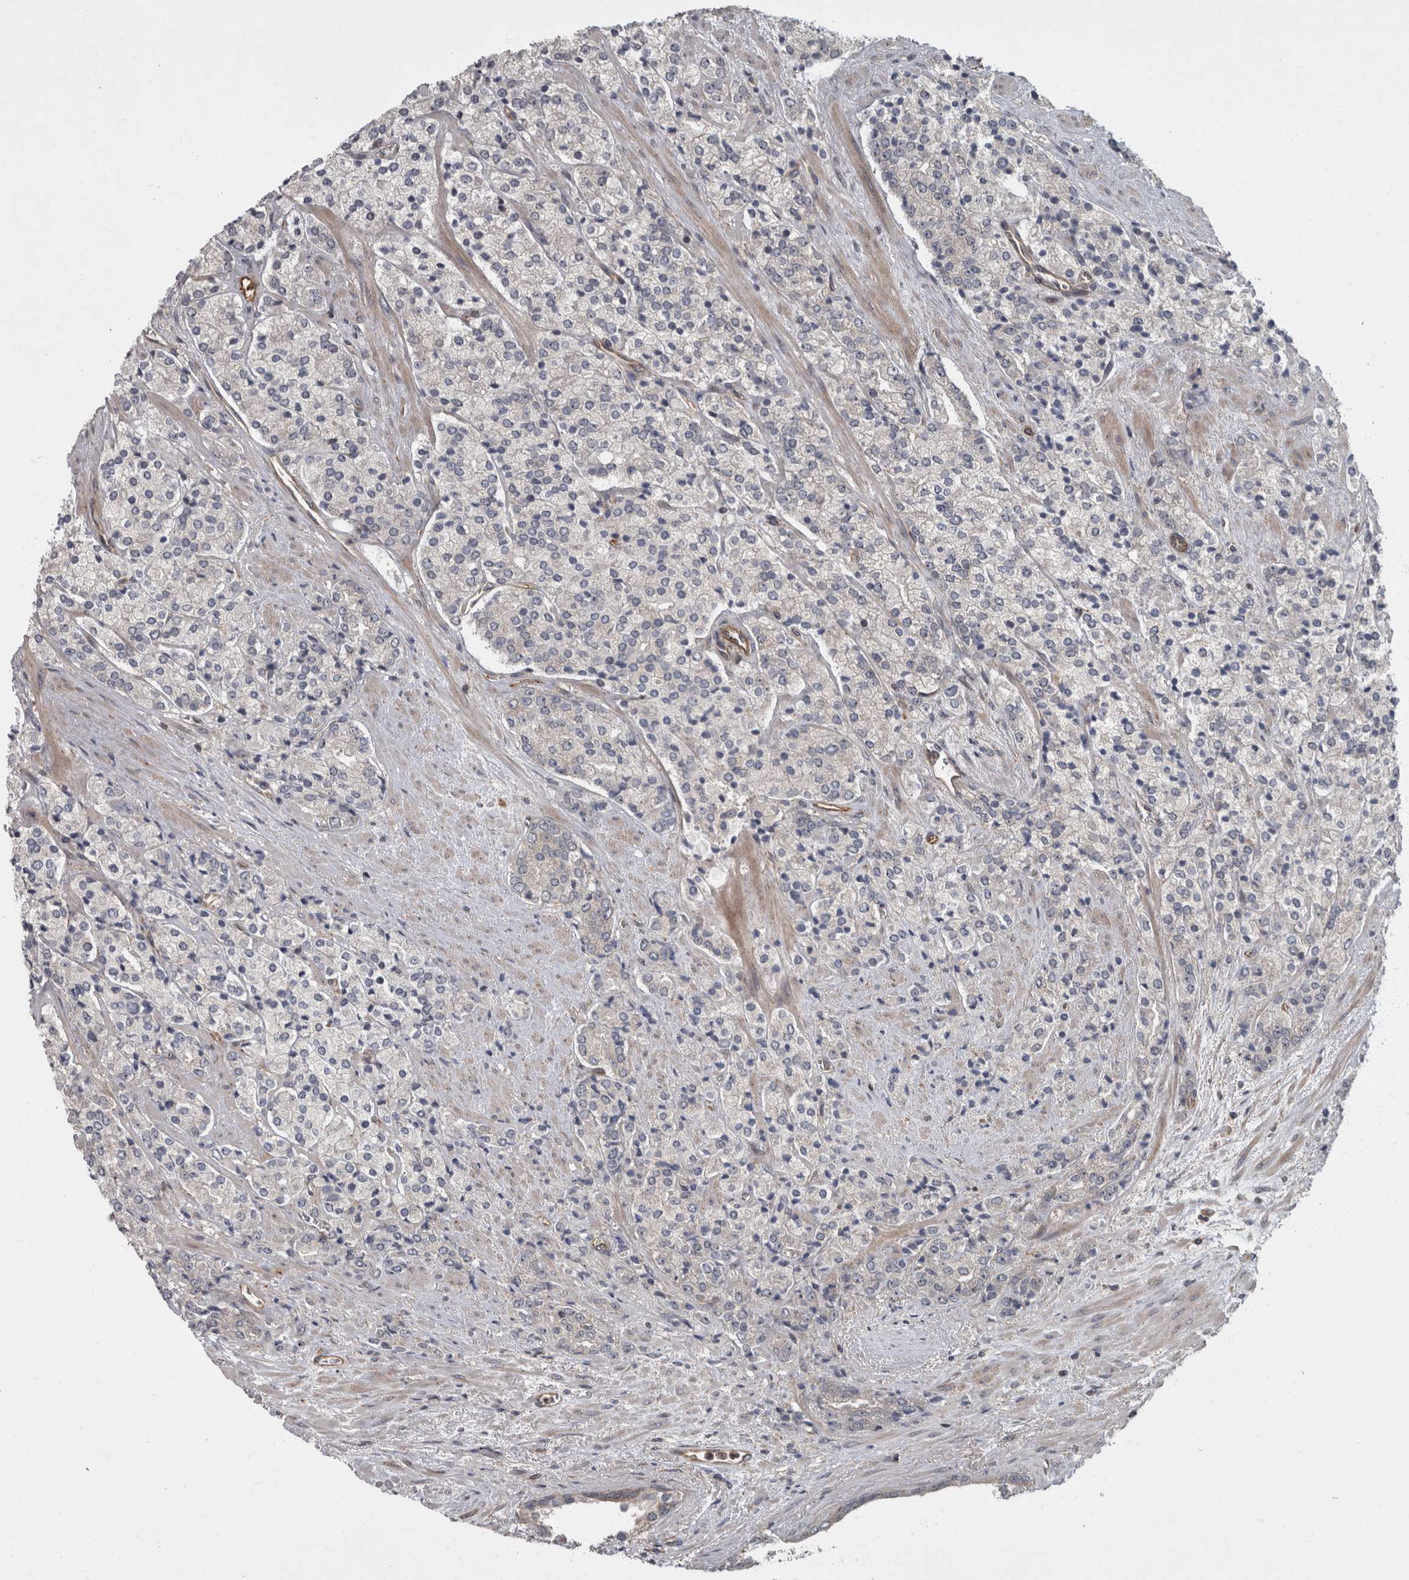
{"staining": {"intensity": "negative", "quantity": "none", "location": "none"}, "tissue": "prostate cancer", "cell_type": "Tumor cells", "image_type": "cancer", "snomed": [{"axis": "morphology", "description": "Adenocarcinoma, High grade"}, {"axis": "topography", "description": "Prostate"}], "caption": "Tumor cells are negative for brown protein staining in prostate cancer (high-grade adenocarcinoma). The staining is performed using DAB (3,3'-diaminobenzidine) brown chromogen with nuclei counter-stained in using hematoxylin.", "gene": "VEGFD", "patient": {"sex": "male", "age": 71}}